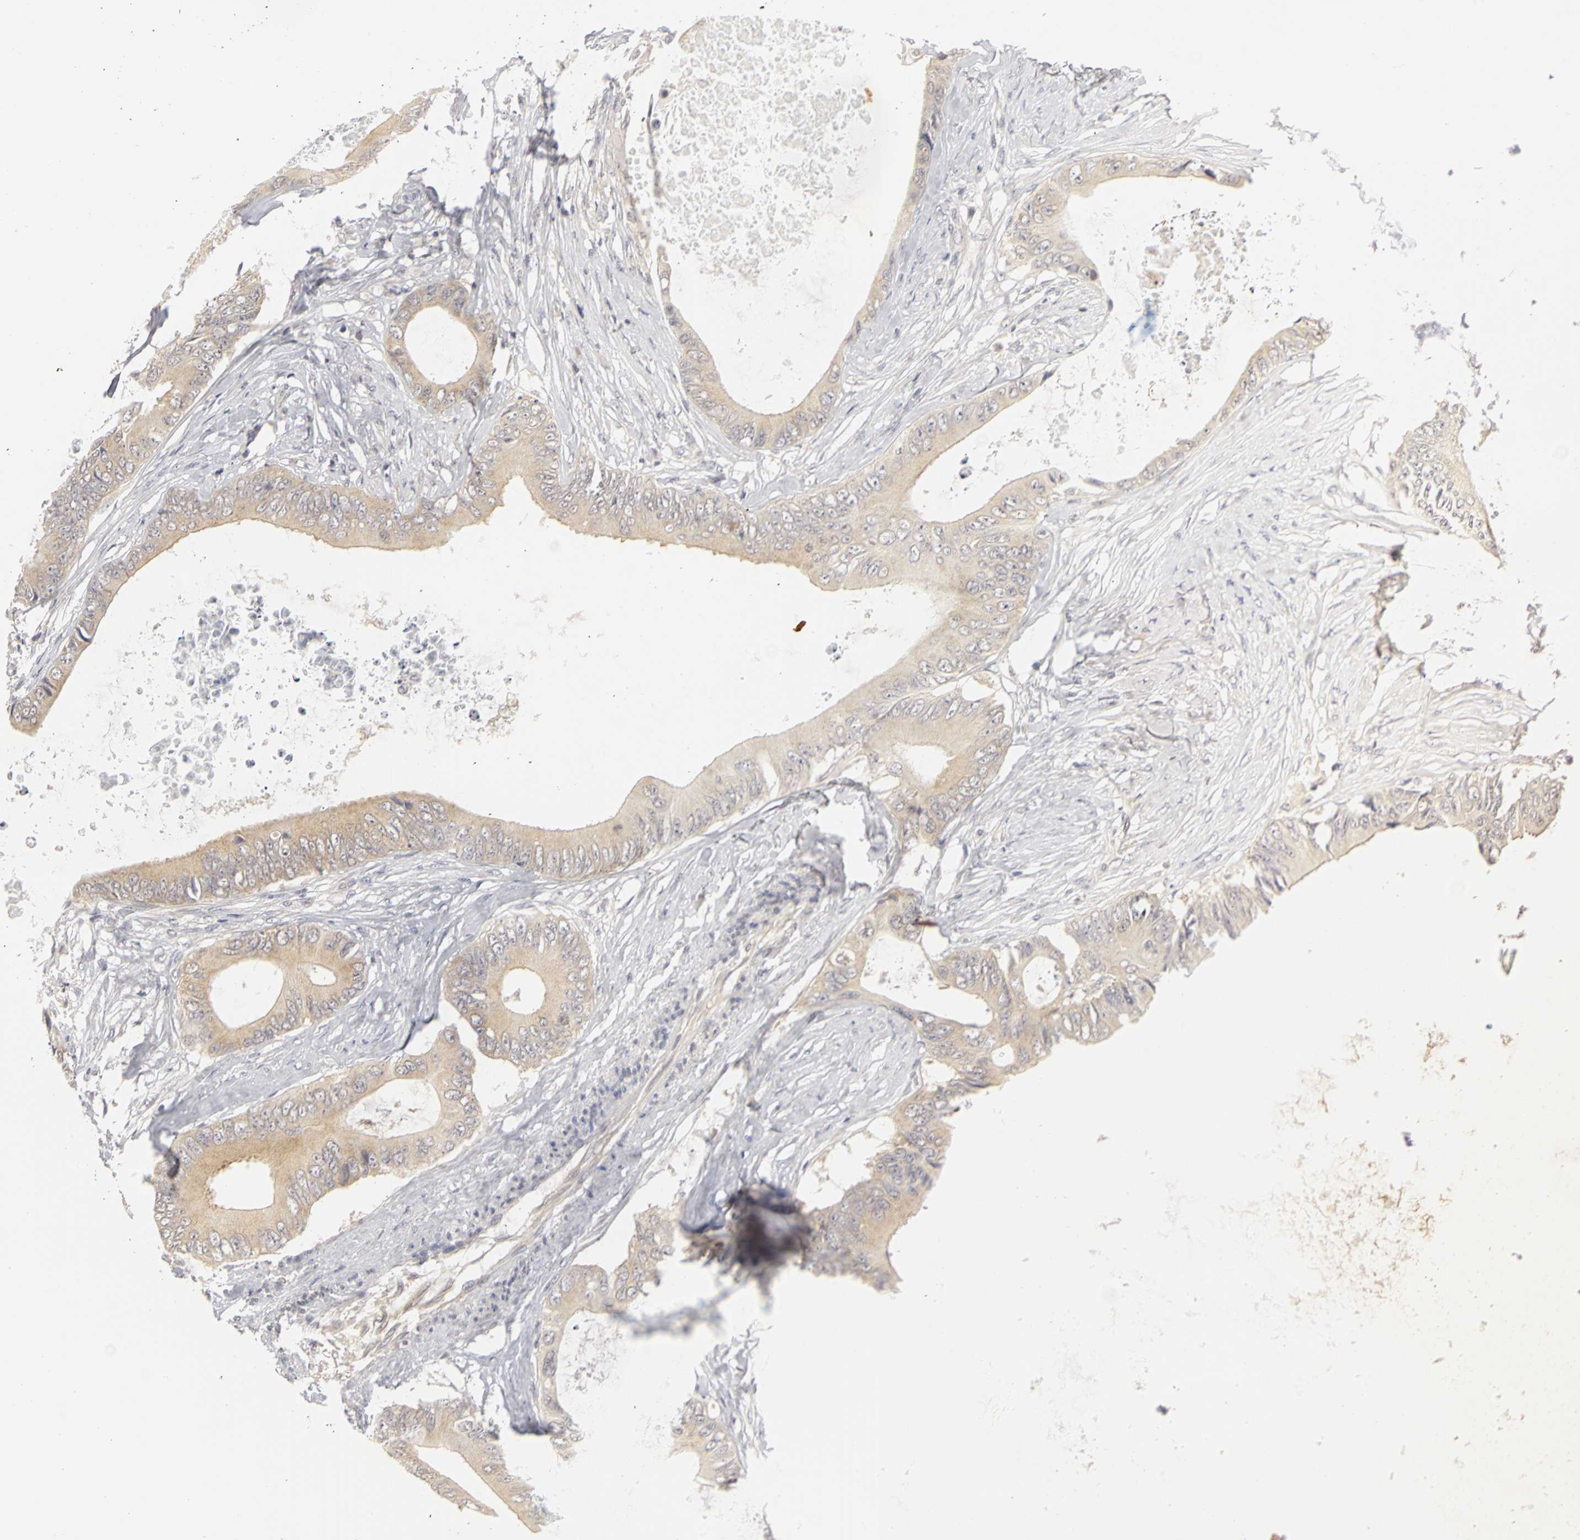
{"staining": {"intensity": "weak", "quantity": ">75%", "location": "cytoplasmic/membranous"}, "tissue": "colorectal cancer", "cell_type": "Tumor cells", "image_type": "cancer", "snomed": [{"axis": "morphology", "description": "Normal tissue, NOS"}, {"axis": "morphology", "description": "Adenocarcinoma, NOS"}, {"axis": "topography", "description": "Rectum"}, {"axis": "topography", "description": "Peripheral nerve tissue"}], "caption": "A histopathology image showing weak cytoplasmic/membranous positivity in about >75% of tumor cells in adenocarcinoma (colorectal), as visualized by brown immunohistochemical staining.", "gene": "IRAK1", "patient": {"sex": "female", "age": 77}}